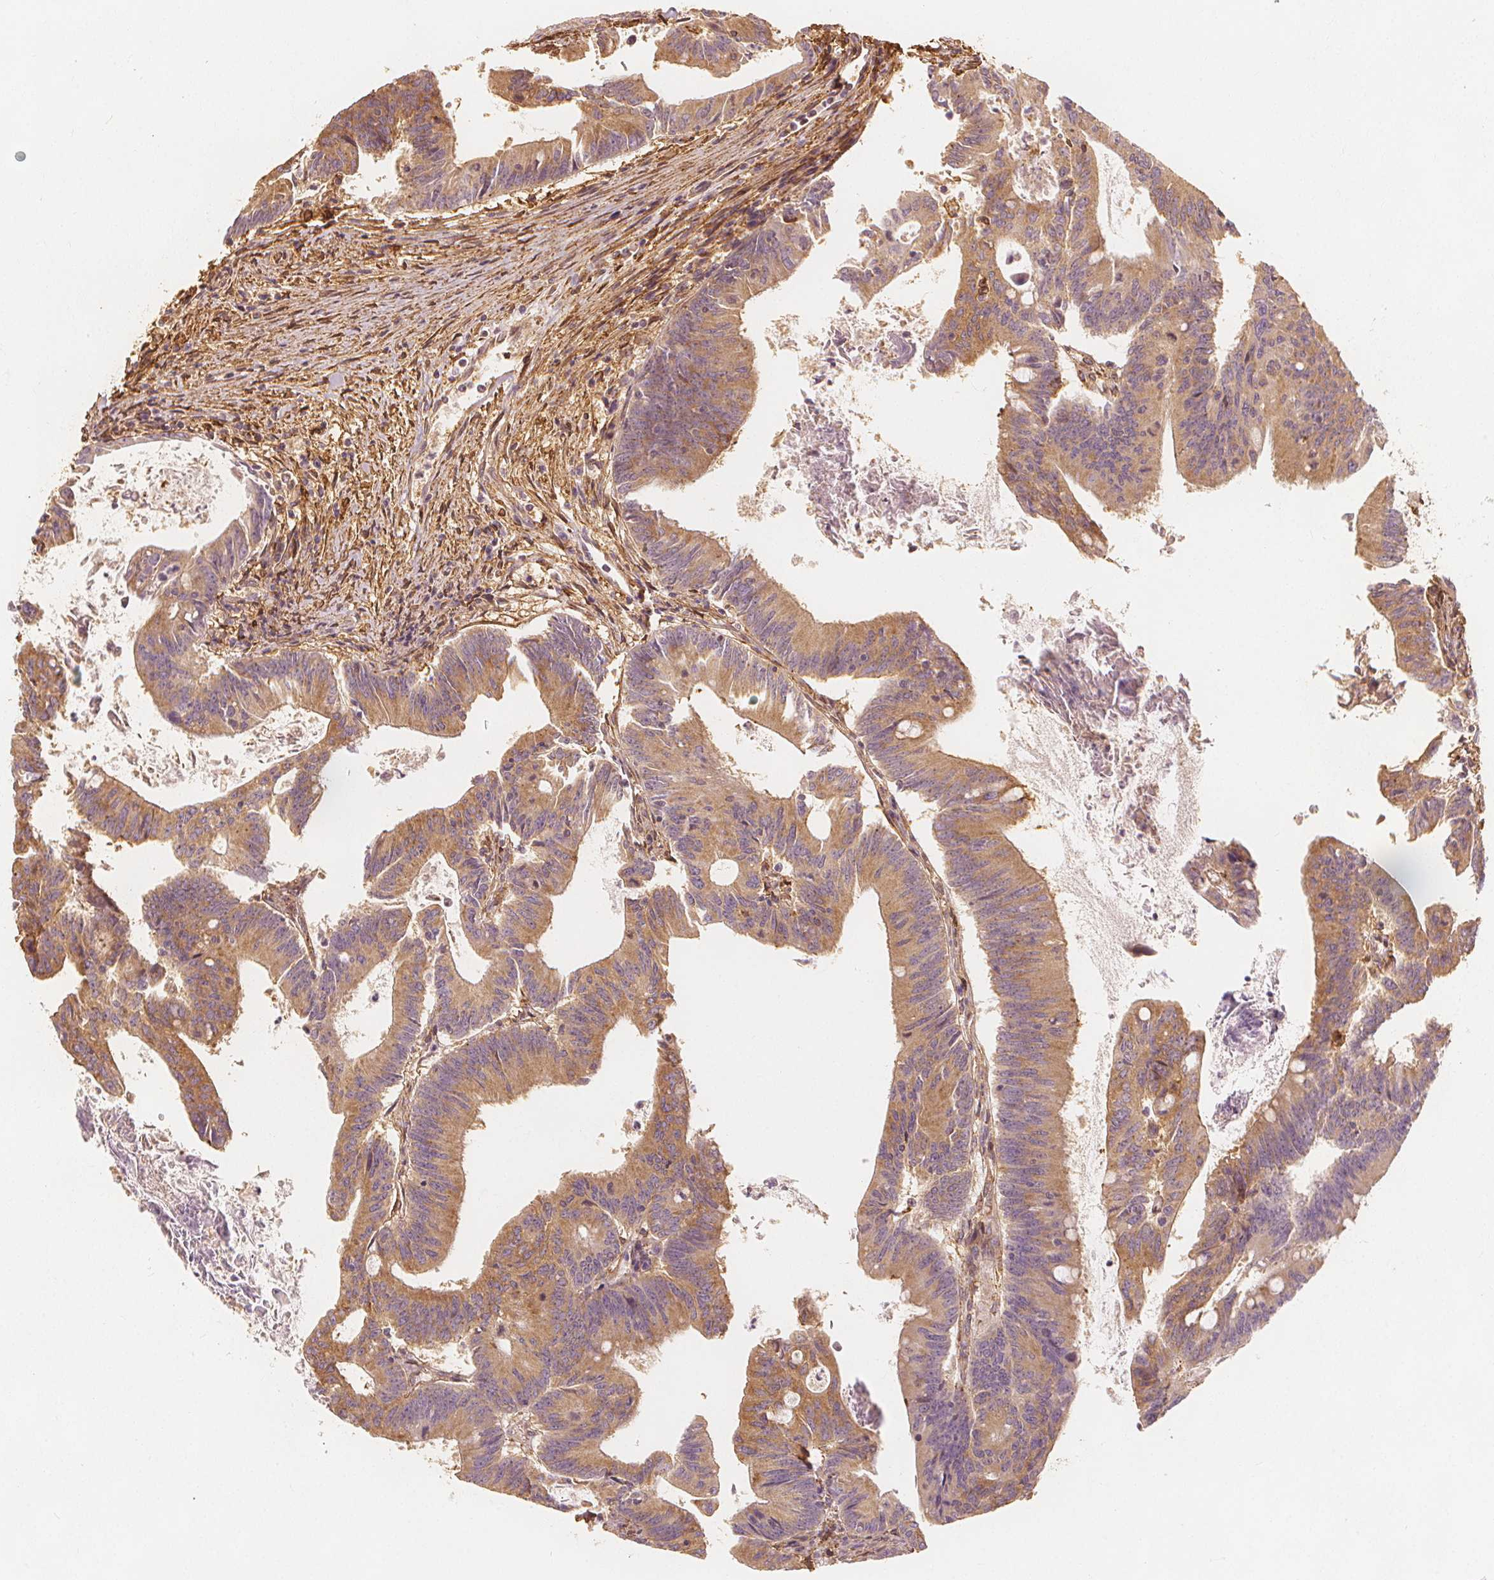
{"staining": {"intensity": "moderate", "quantity": ">75%", "location": "cytoplasmic/membranous"}, "tissue": "colorectal cancer", "cell_type": "Tumor cells", "image_type": "cancer", "snomed": [{"axis": "morphology", "description": "Adenocarcinoma, NOS"}, {"axis": "topography", "description": "Colon"}], "caption": "About >75% of tumor cells in colorectal adenocarcinoma display moderate cytoplasmic/membranous protein positivity as visualized by brown immunohistochemical staining.", "gene": "ARHGAP26", "patient": {"sex": "female", "age": 70}}